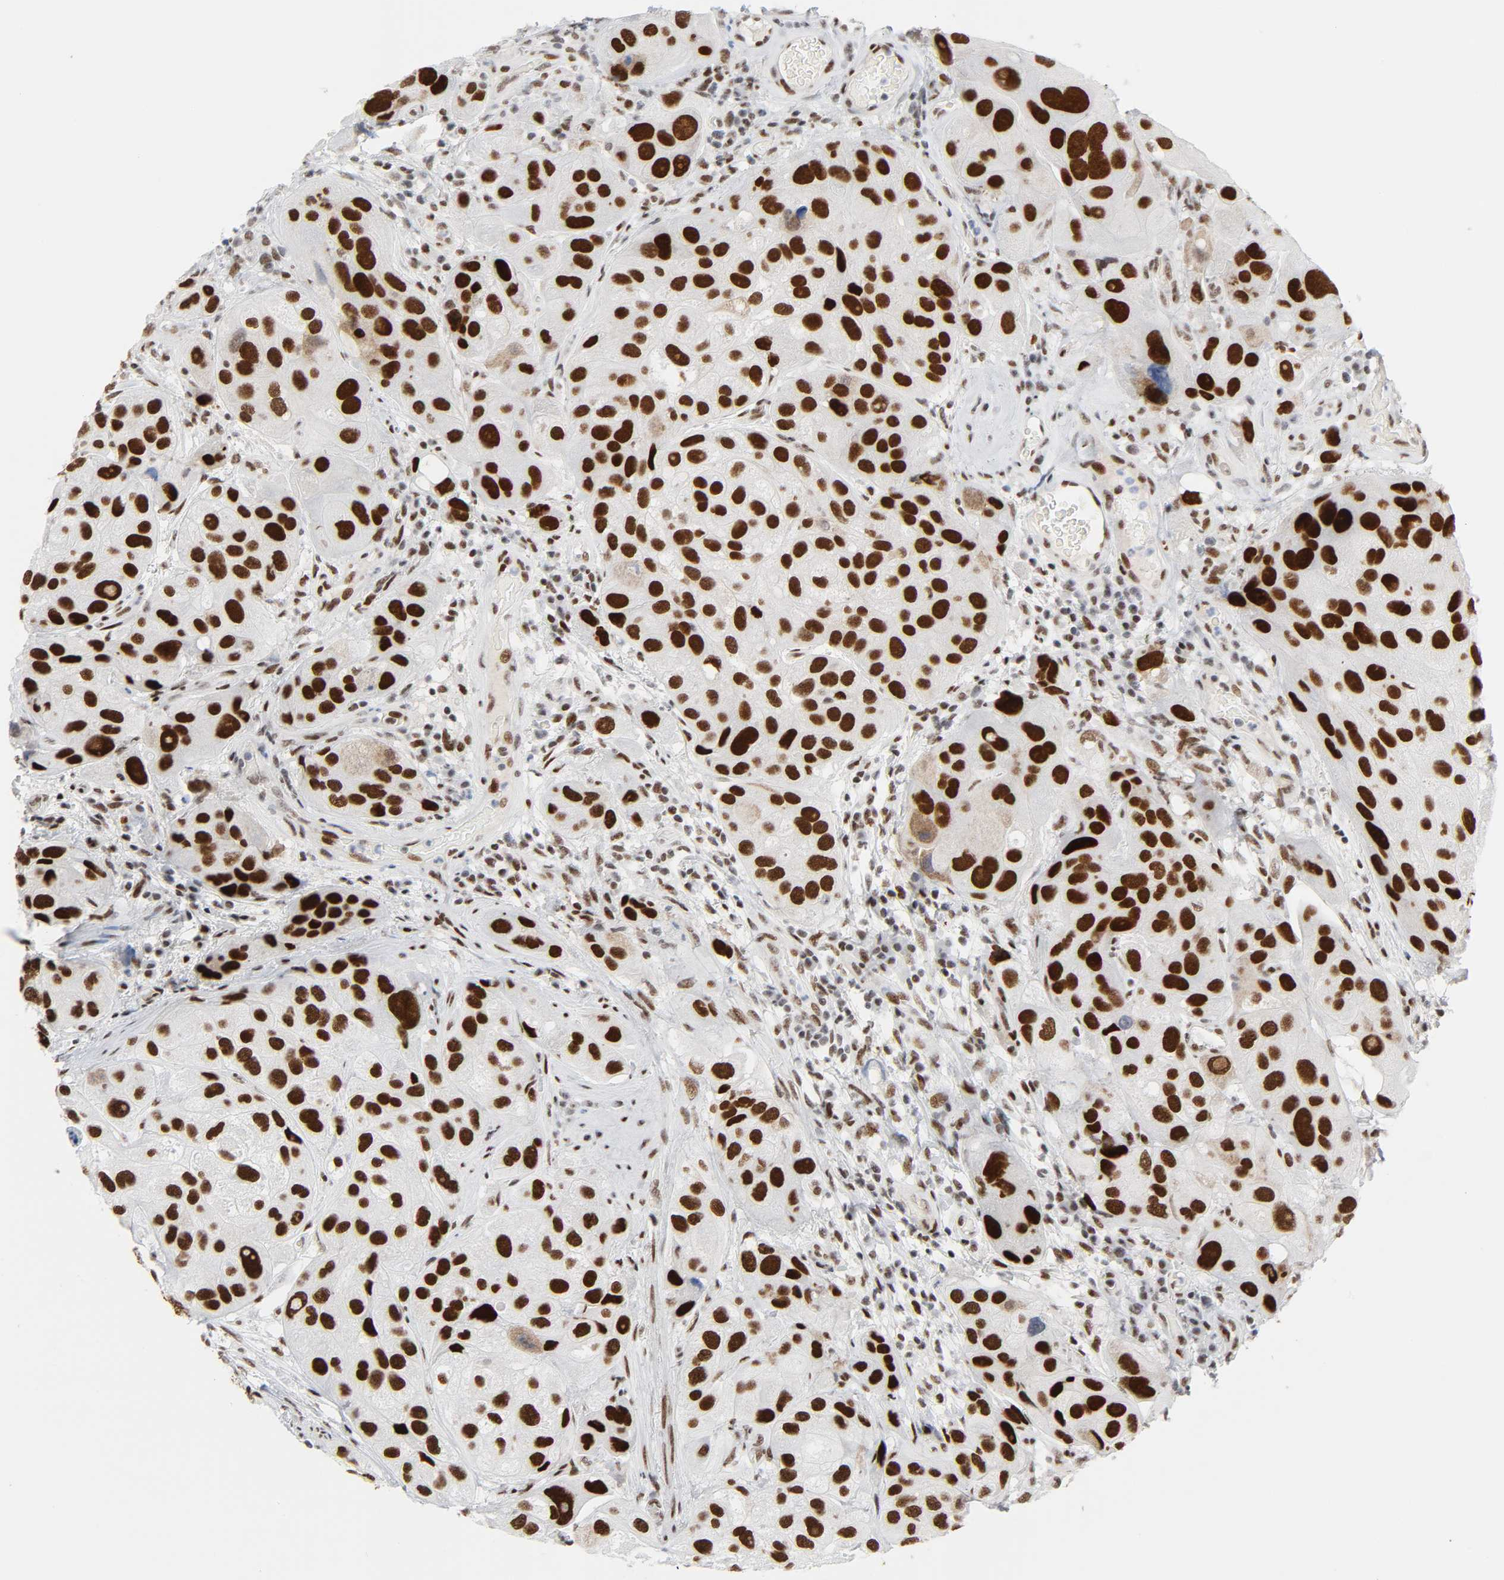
{"staining": {"intensity": "strong", "quantity": ">75%", "location": "nuclear"}, "tissue": "urothelial cancer", "cell_type": "Tumor cells", "image_type": "cancer", "snomed": [{"axis": "morphology", "description": "Urothelial carcinoma, High grade"}, {"axis": "topography", "description": "Urinary bladder"}], "caption": "An IHC photomicrograph of neoplastic tissue is shown. Protein staining in brown labels strong nuclear positivity in urothelial cancer within tumor cells. The protein is shown in brown color, while the nuclei are stained blue.", "gene": "HSF1", "patient": {"sex": "female", "age": 64}}